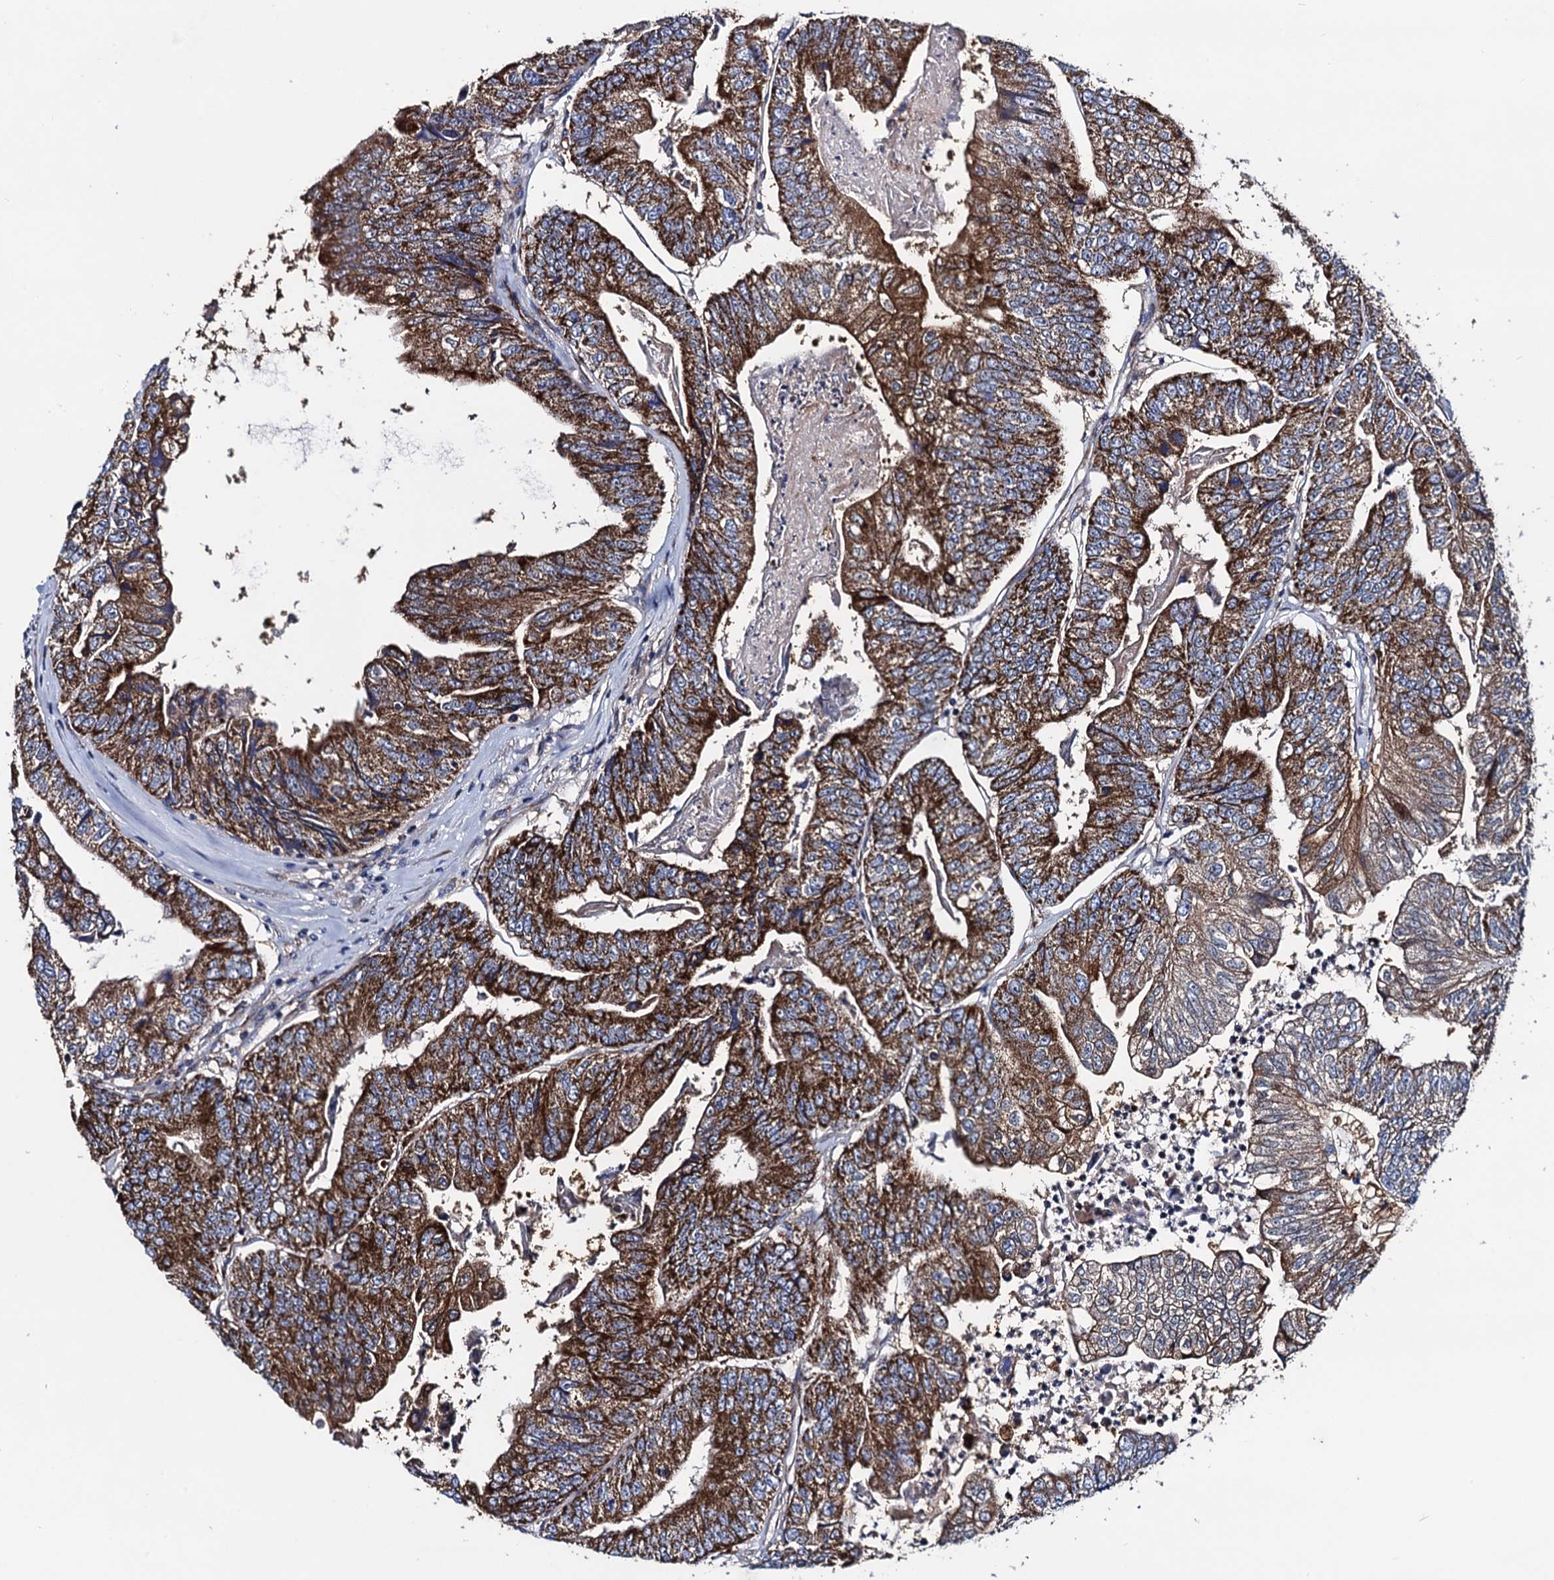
{"staining": {"intensity": "moderate", "quantity": ">75%", "location": "cytoplasmic/membranous"}, "tissue": "colorectal cancer", "cell_type": "Tumor cells", "image_type": "cancer", "snomed": [{"axis": "morphology", "description": "Adenocarcinoma, NOS"}, {"axis": "topography", "description": "Colon"}], "caption": "Human colorectal cancer stained for a protein (brown) demonstrates moderate cytoplasmic/membranous positive staining in about >75% of tumor cells.", "gene": "PTCD3", "patient": {"sex": "female", "age": 67}}